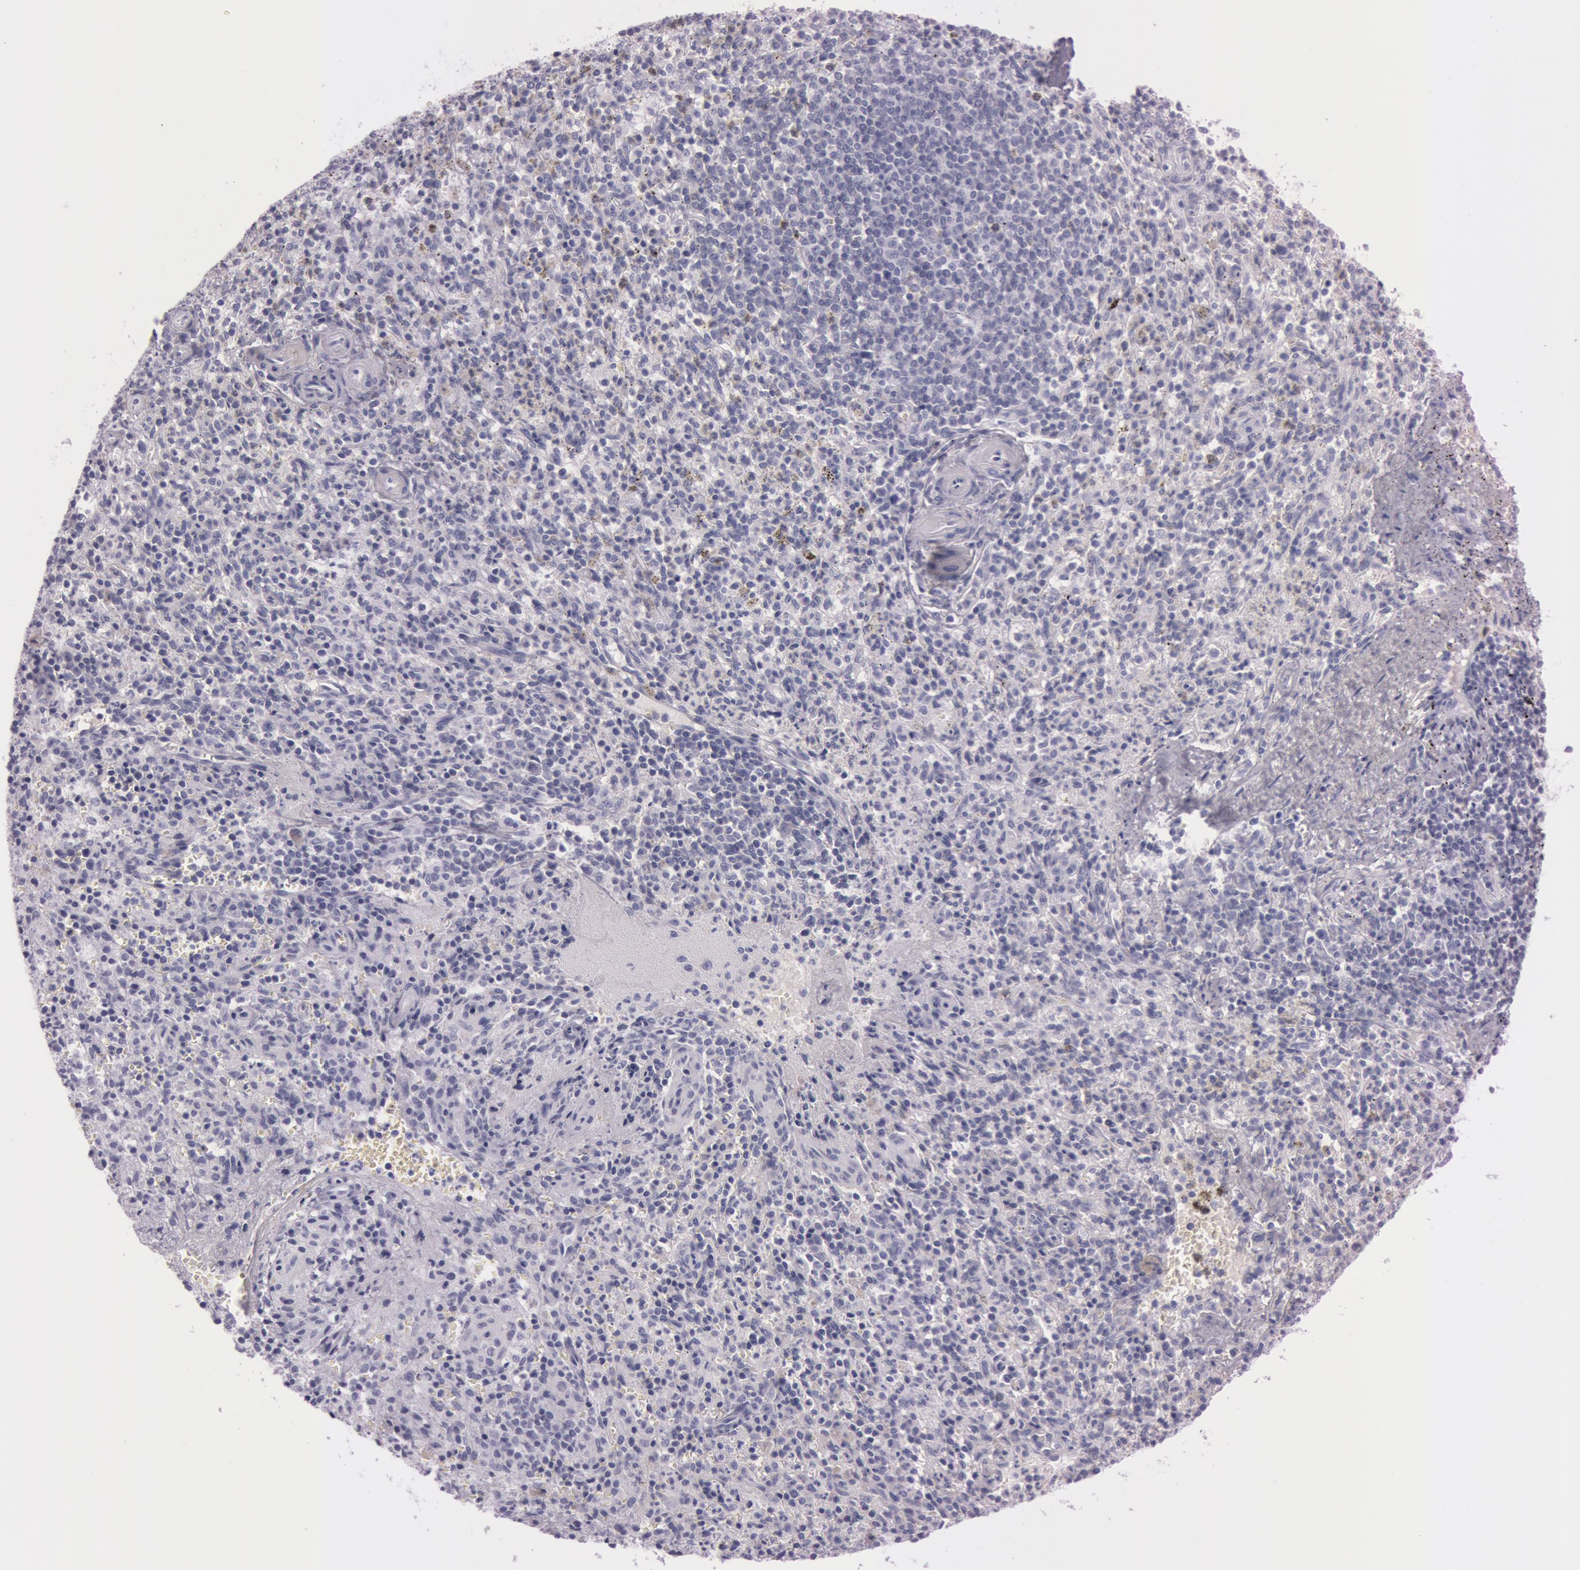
{"staining": {"intensity": "negative", "quantity": "none", "location": "none"}, "tissue": "spleen", "cell_type": "Cells in red pulp", "image_type": "normal", "snomed": [{"axis": "morphology", "description": "Normal tissue, NOS"}, {"axis": "topography", "description": "Spleen"}], "caption": "Immunohistochemistry of benign spleen displays no positivity in cells in red pulp. (IHC, brightfield microscopy, high magnification).", "gene": "S100A7", "patient": {"sex": "male", "age": 72}}